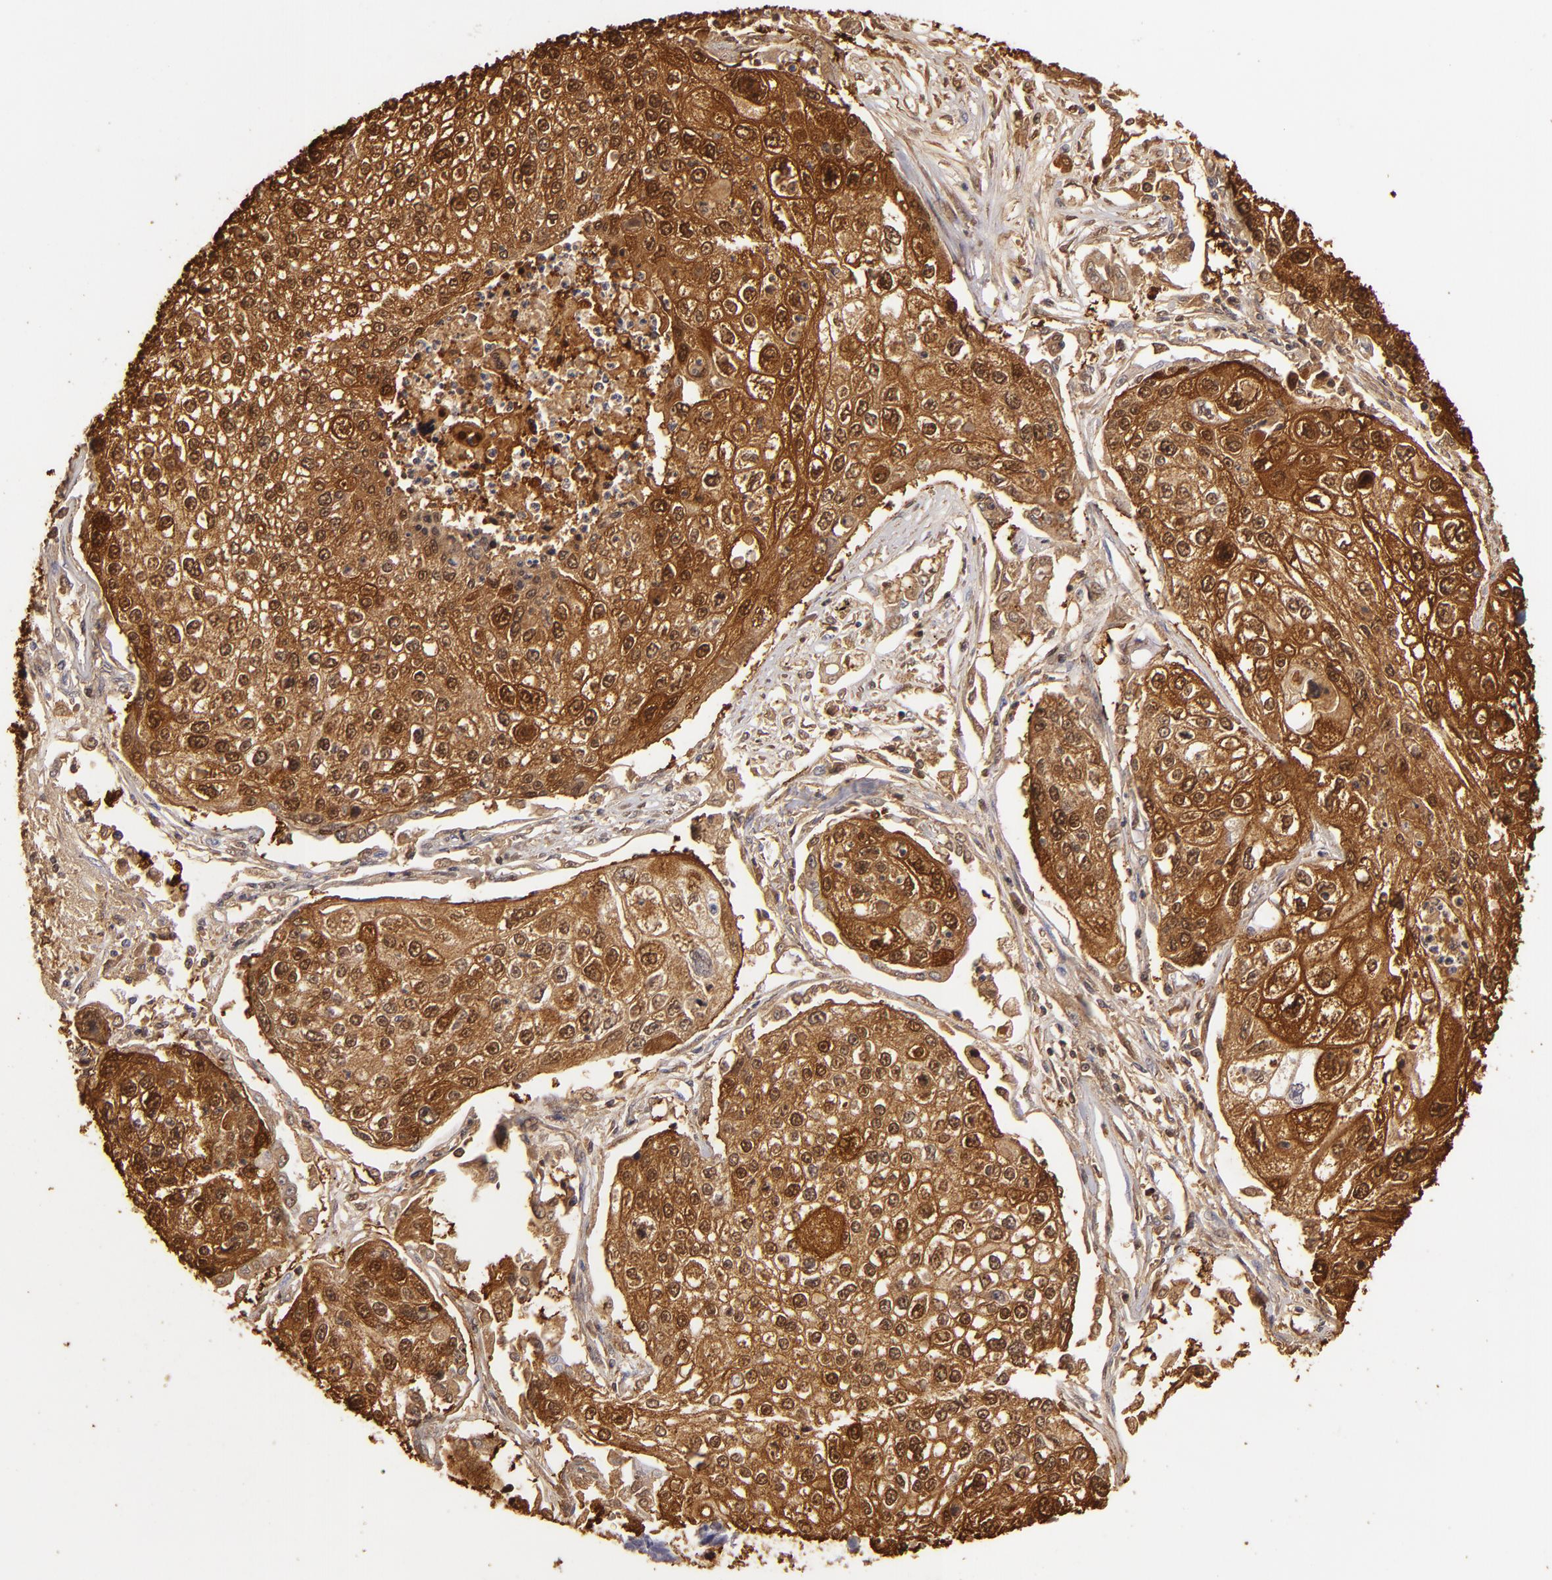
{"staining": {"intensity": "strong", "quantity": ">75%", "location": "cytoplasmic/membranous,nuclear"}, "tissue": "lung cancer", "cell_type": "Tumor cells", "image_type": "cancer", "snomed": [{"axis": "morphology", "description": "Squamous cell carcinoma, NOS"}, {"axis": "topography", "description": "Lung"}], "caption": "A photomicrograph of squamous cell carcinoma (lung) stained for a protein exhibits strong cytoplasmic/membranous and nuclear brown staining in tumor cells.", "gene": "S100A2", "patient": {"sex": "male", "age": 75}}